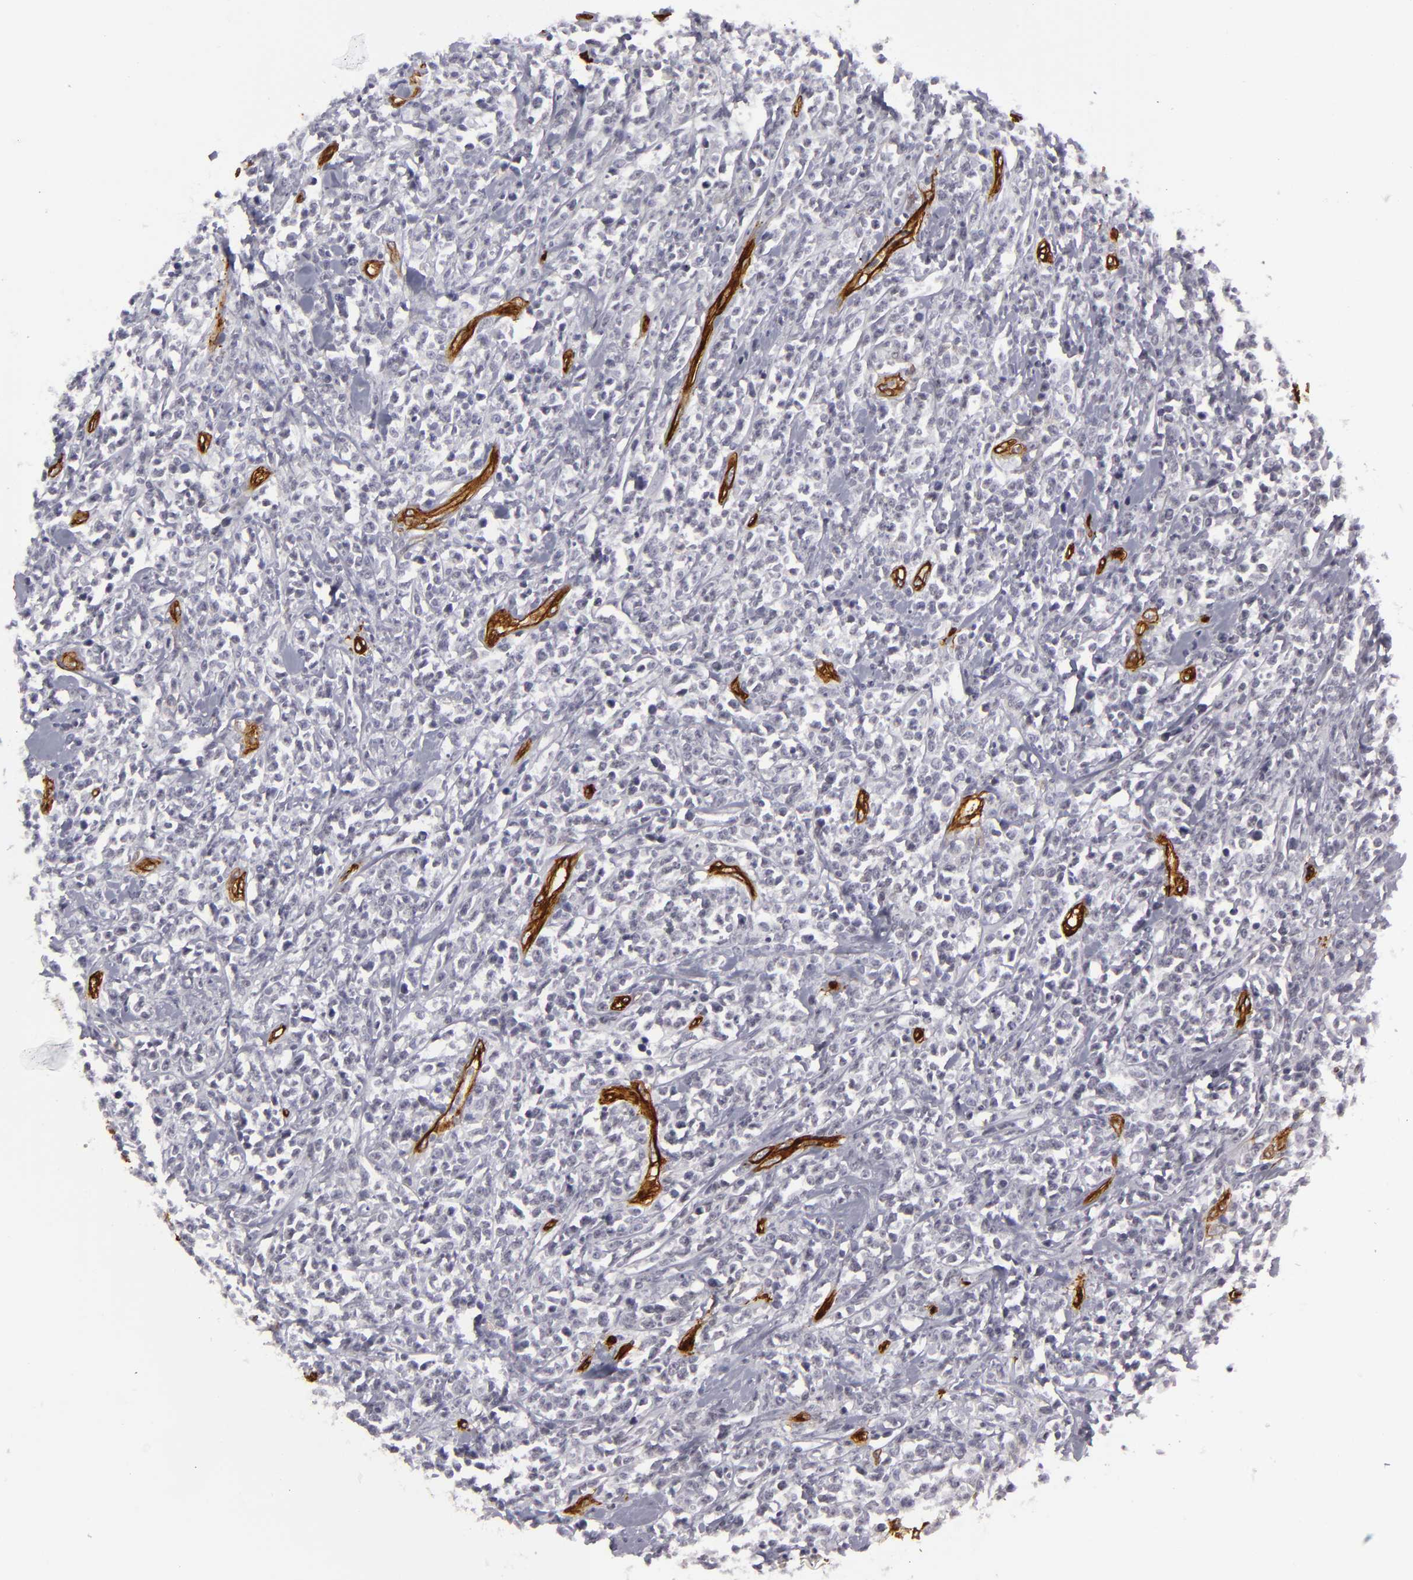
{"staining": {"intensity": "negative", "quantity": "none", "location": "none"}, "tissue": "lymphoma", "cell_type": "Tumor cells", "image_type": "cancer", "snomed": [{"axis": "morphology", "description": "Malignant lymphoma, non-Hodgkin's type, High grade"}, {"axis": "topography", "description": "Colon"}], "caption": "Immunohistochemistry image of neoplastic tissue: lymphoma stained with DAB shows no significant protein staining in tumor cells. Nuclei are stained in blue.", "gene": "MCAM", "patient": {"sex": "male", "age": 82}}